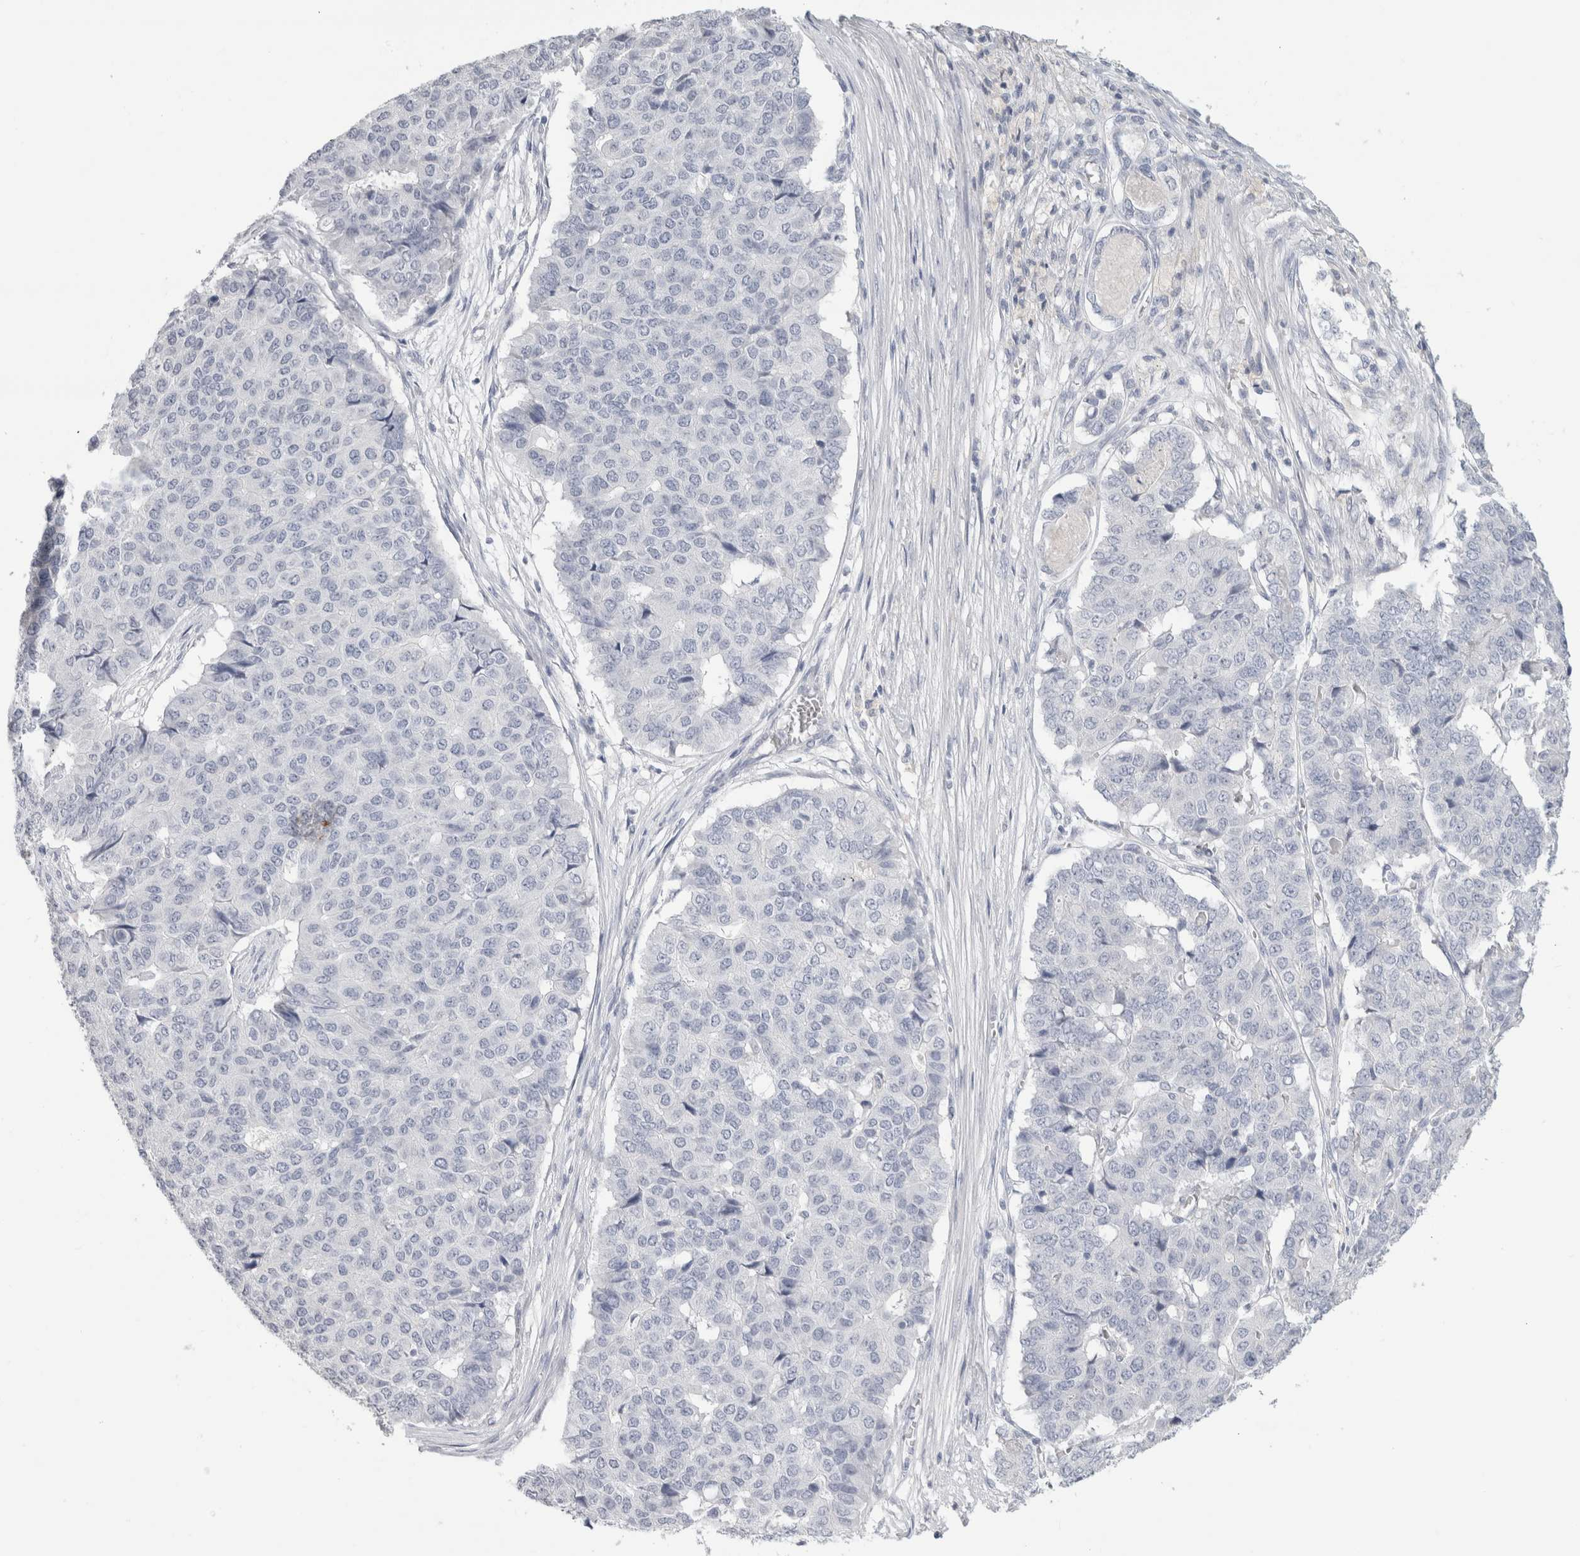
{"staining": {"intensity": "negative", "quantity": "none", "location": "none"}, "tissue": "pancreatic cancer", "cell_type": "Tumor cells", "image_type": "cancer", "snomed": [{"axis": "morphology", "description": "Adenocarcinoma, NOS"}, {"axis": "topography", "description": "Pancreas"}], "caption": "IHC image of neoplastic tissue: human pancreatic cancer stained with DAB demonstrates no significant protein positivity in tumor cells. The staining was performed using DAB to visualize the protein expression in brown, while the nuclei were stained in blue with hematoxylin (Magnification: 20x).", "gene": "SLC6A1", "patient": {"sex": "male", "age": 50}}